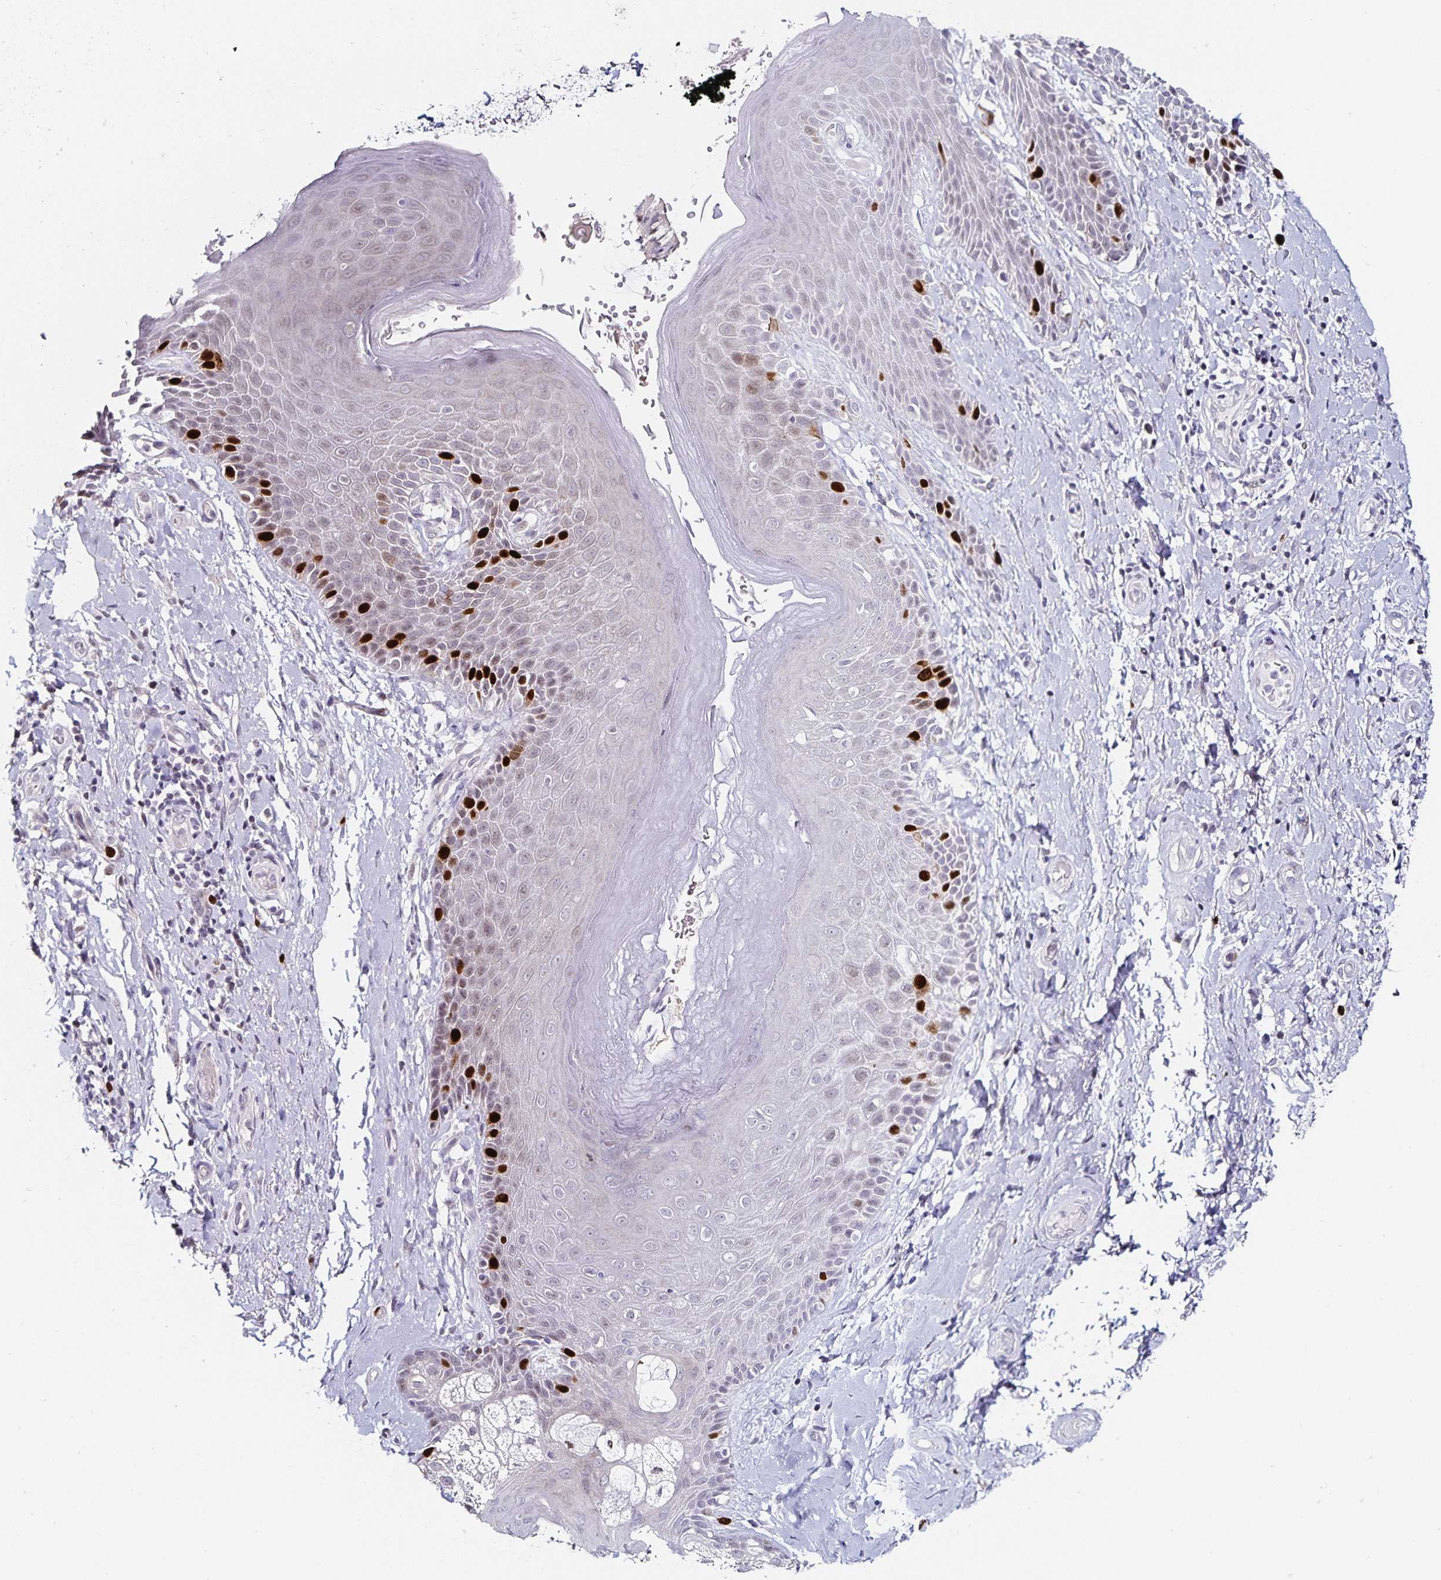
{"staining": {"intensity": "strong", "quantity": "<25%", "location": "nuclear"}, "tissue": "skin", "cell_type": "Epidermal cells", "image_type": "normal", "snomed": [{"axis": "morphology", "description": "Normal tissue, NOS"}, {"axis": "topography", "description": "Anal"}, {"axis": "topography", "description": "Peripheral nerve tissue"}], "caption": "Immunohistochemical staining of unremarkable skin reveals <25% levels of strong nuclear protein positivity in approximately <25% of epidermal cells. The protein of interest is stained brown, and the nuclei are stained in blue (DAB IHC with brightfield microscopy, high magnification).", "gene": "ANLN", "patient": {"sex": "male", "age": 51}}